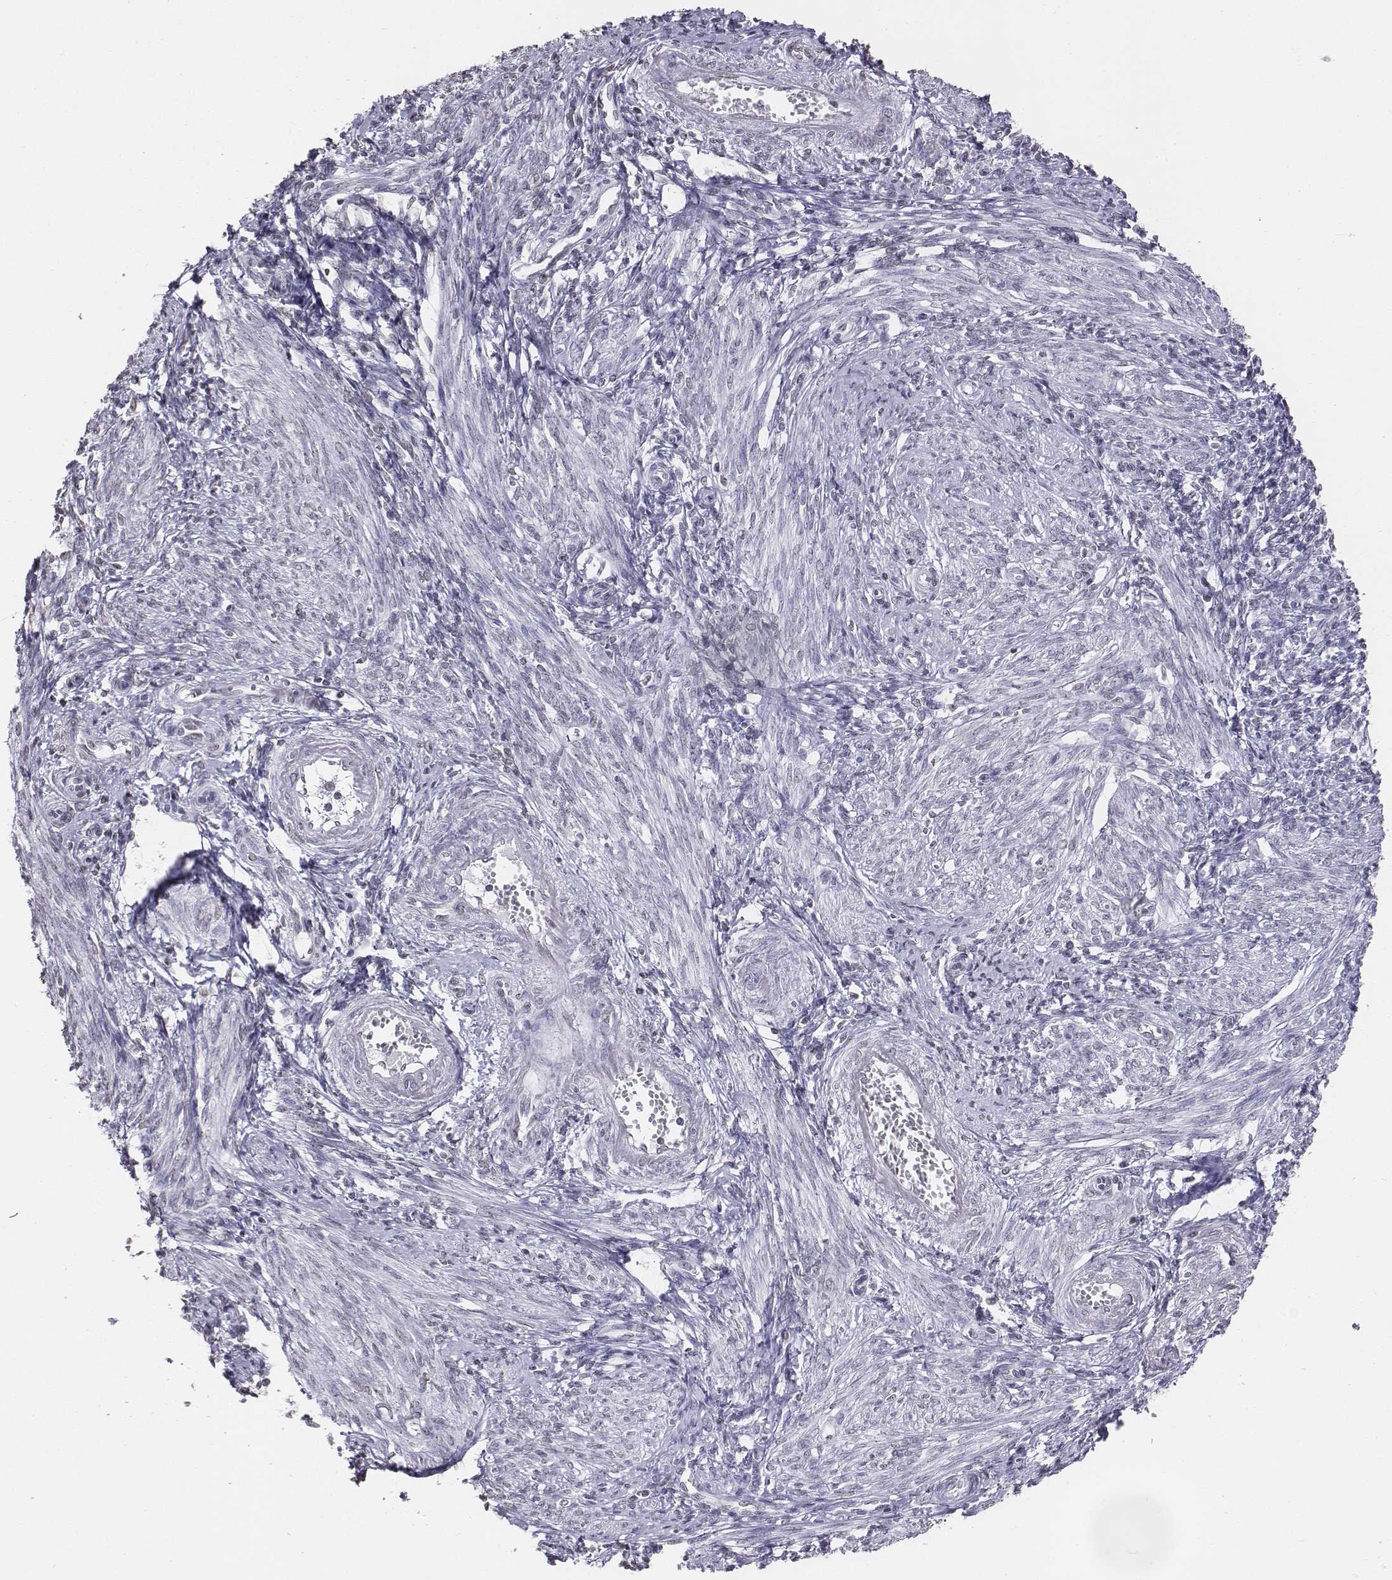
{"staining": {"intensity": "negative", "quantity": "none", "location": "none"}, "tissue": "endometrium", "cell_type": "Cells in endometrial stroma", "image_type": "normal", "snomed": [{"axis": "morphology", "description": "Normal tissue, NOS"}, {"axis": "topography", "description": "Endometrium"}], "caption": "A micrograph of endometrium stained for a protein displays no brown staining in cells in endometrial stroma.", "gene": "BARHL1", "patient": {"sex": "female", "age": 42}}